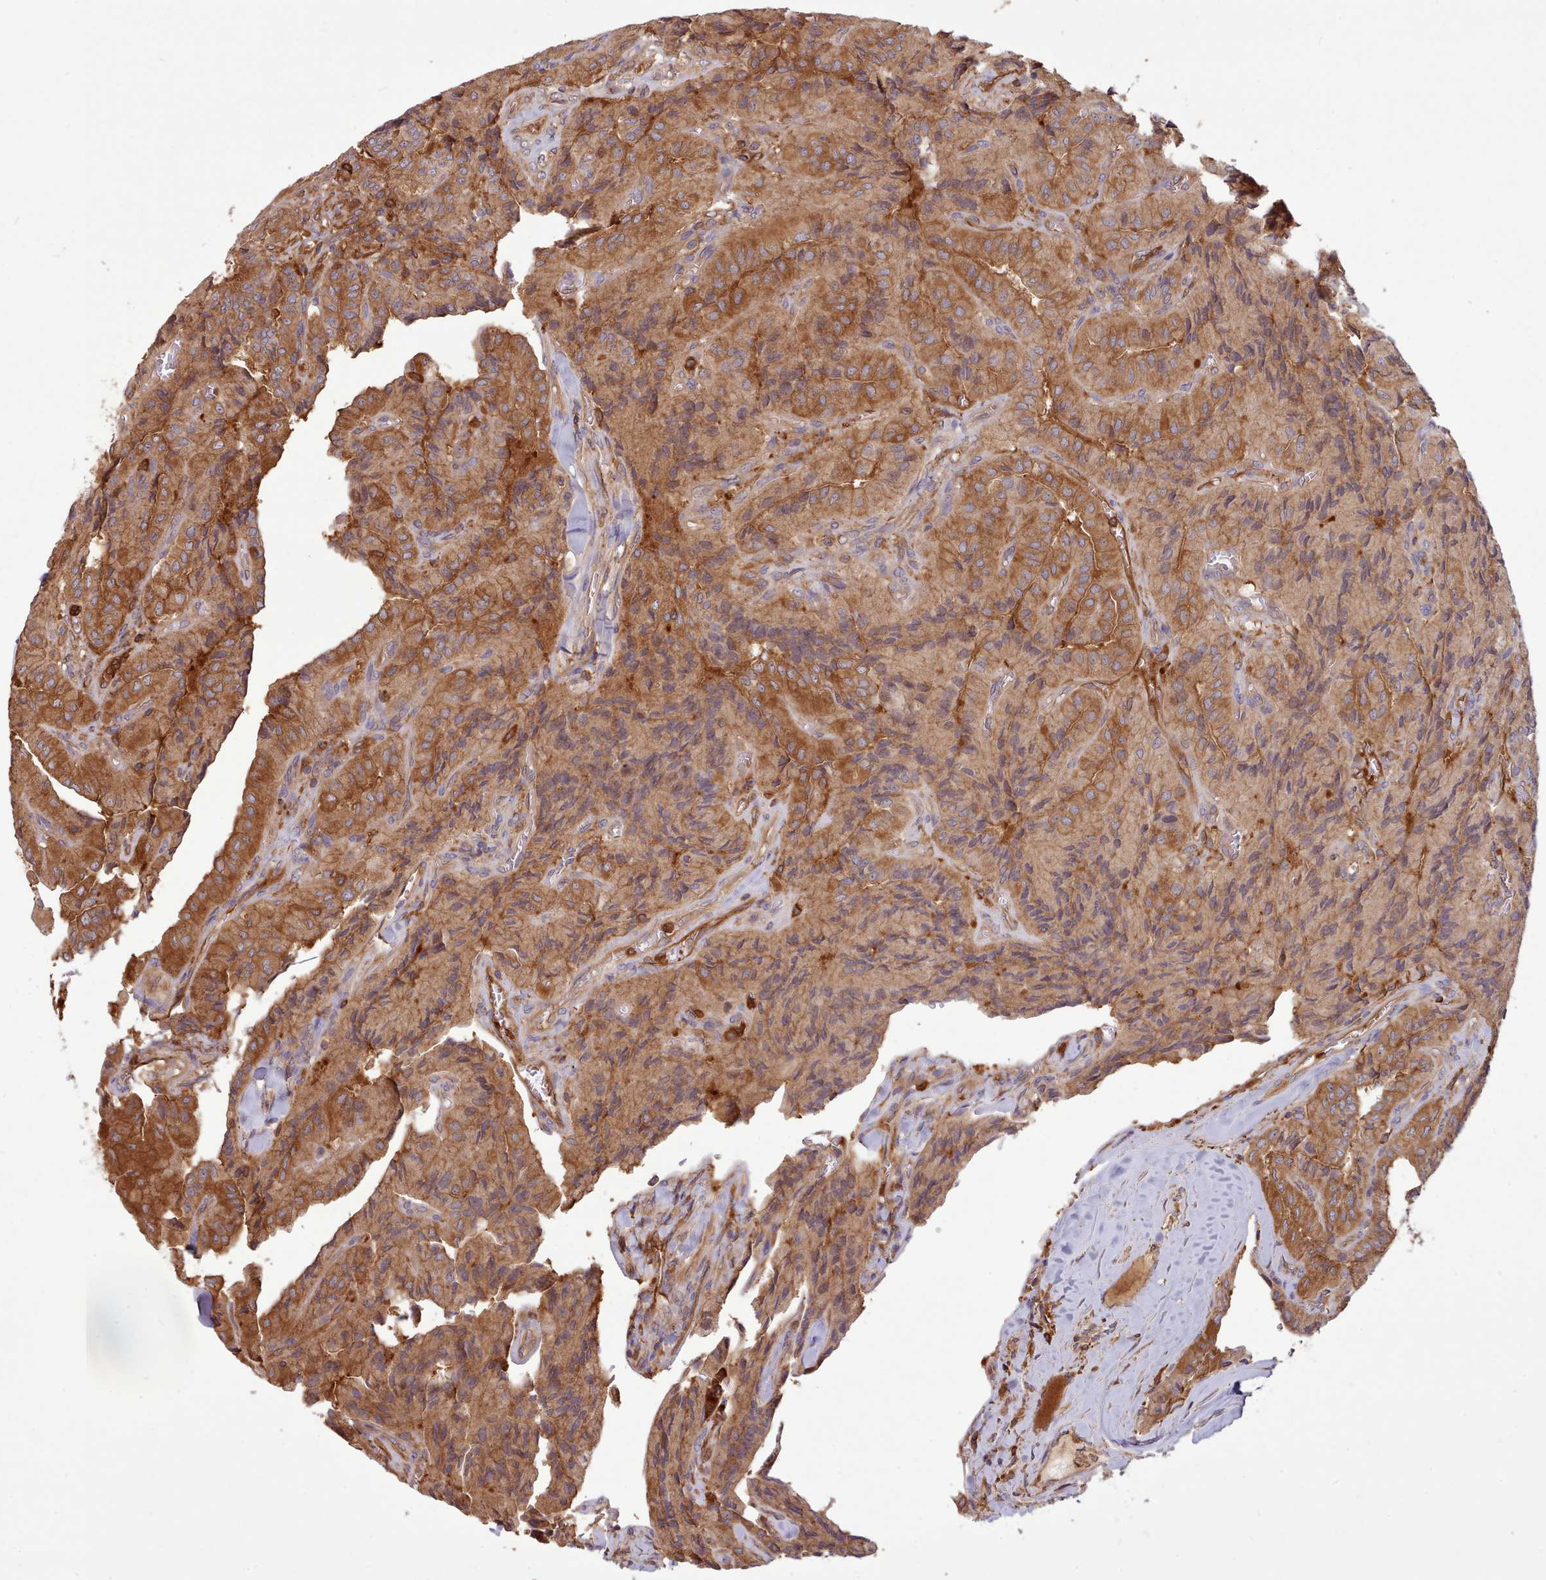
{"staining": {"intensity": "moderate", "quantity": ">75%", "location": "cytoplasmic/membranous"}, "tissue": "thyroid cancer", "cell_type": "Tumor cells", "image_type": "cancer", "snomed": [{"axis": "morphology", "description": "Normal tissue, NOS"}, {"axis": "morphology", "description": "Papillary adenocarcinoma, NOS"}, {"axis": "topography", "description": "Thyroid gland"}], "caption": "Human papillary adenocarcinoma (thyroid) stained with a protein marker displays moderate staining in tumor cells.", "gene": "SLC4A9", "patient": {"sex": "female", "age": 59}}